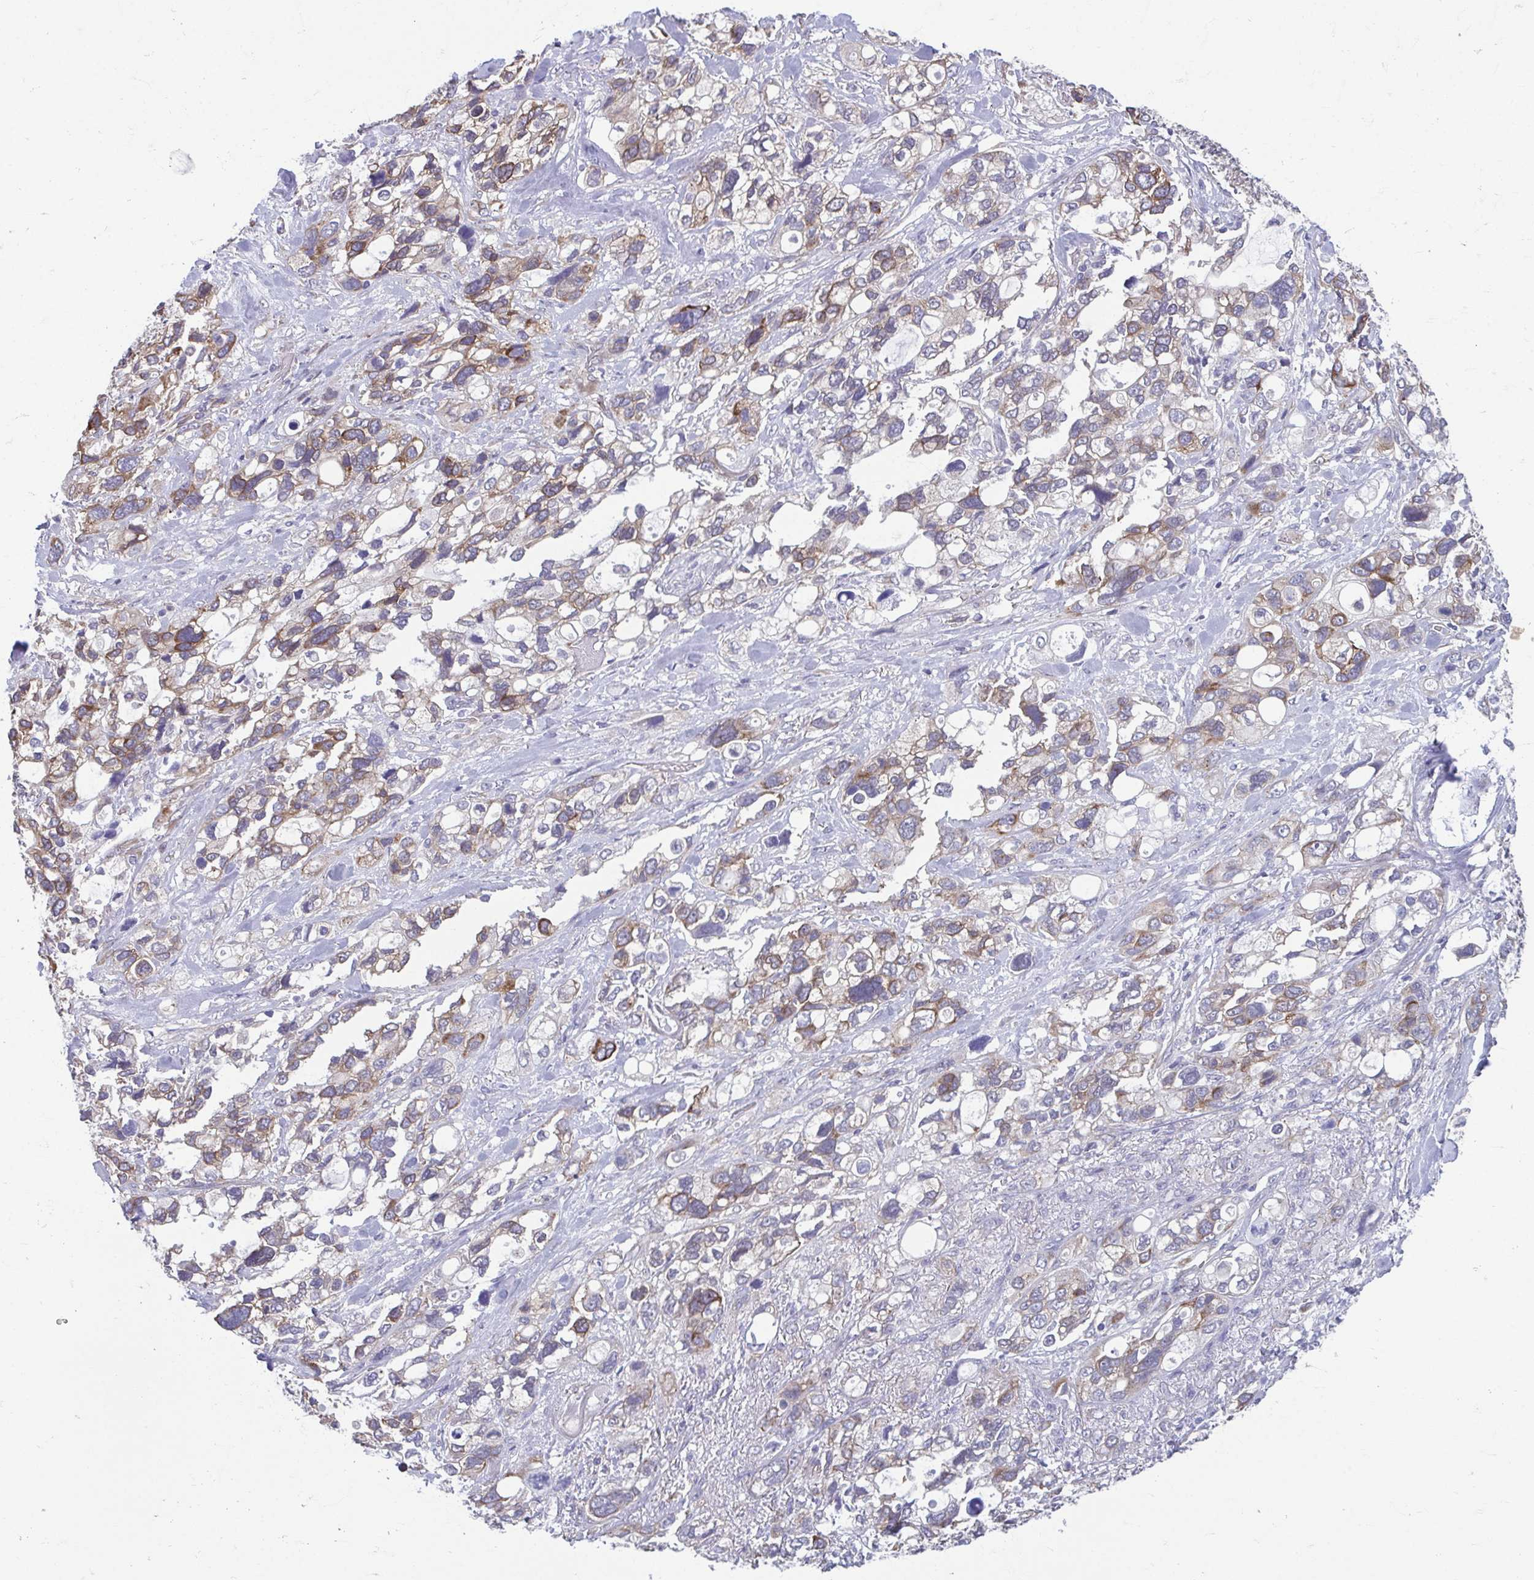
{"staining": {"intensity": "weak", "quantity": "25%-75%", "location": "cytoplasmic/membranous"}, "tissue": "stomach cancer", "cell_type": "Tumor cells", "image_type": "cancer", "snomed": [{"axis": "morphology", "description": "Adenocarcinoma, NOS"}, {"axis": "topography", "description": "Stomach, upper"}], "caption": "Immunohistochemistry (IHC) of adenocarcinoma (stomach) demonstrates low levels of weak cytoplasmic/membranous positivity in approximately 25%-75% of tumor cells.", "gene": "TMEM108", "patient": {"sex": "female", "age": 81}}